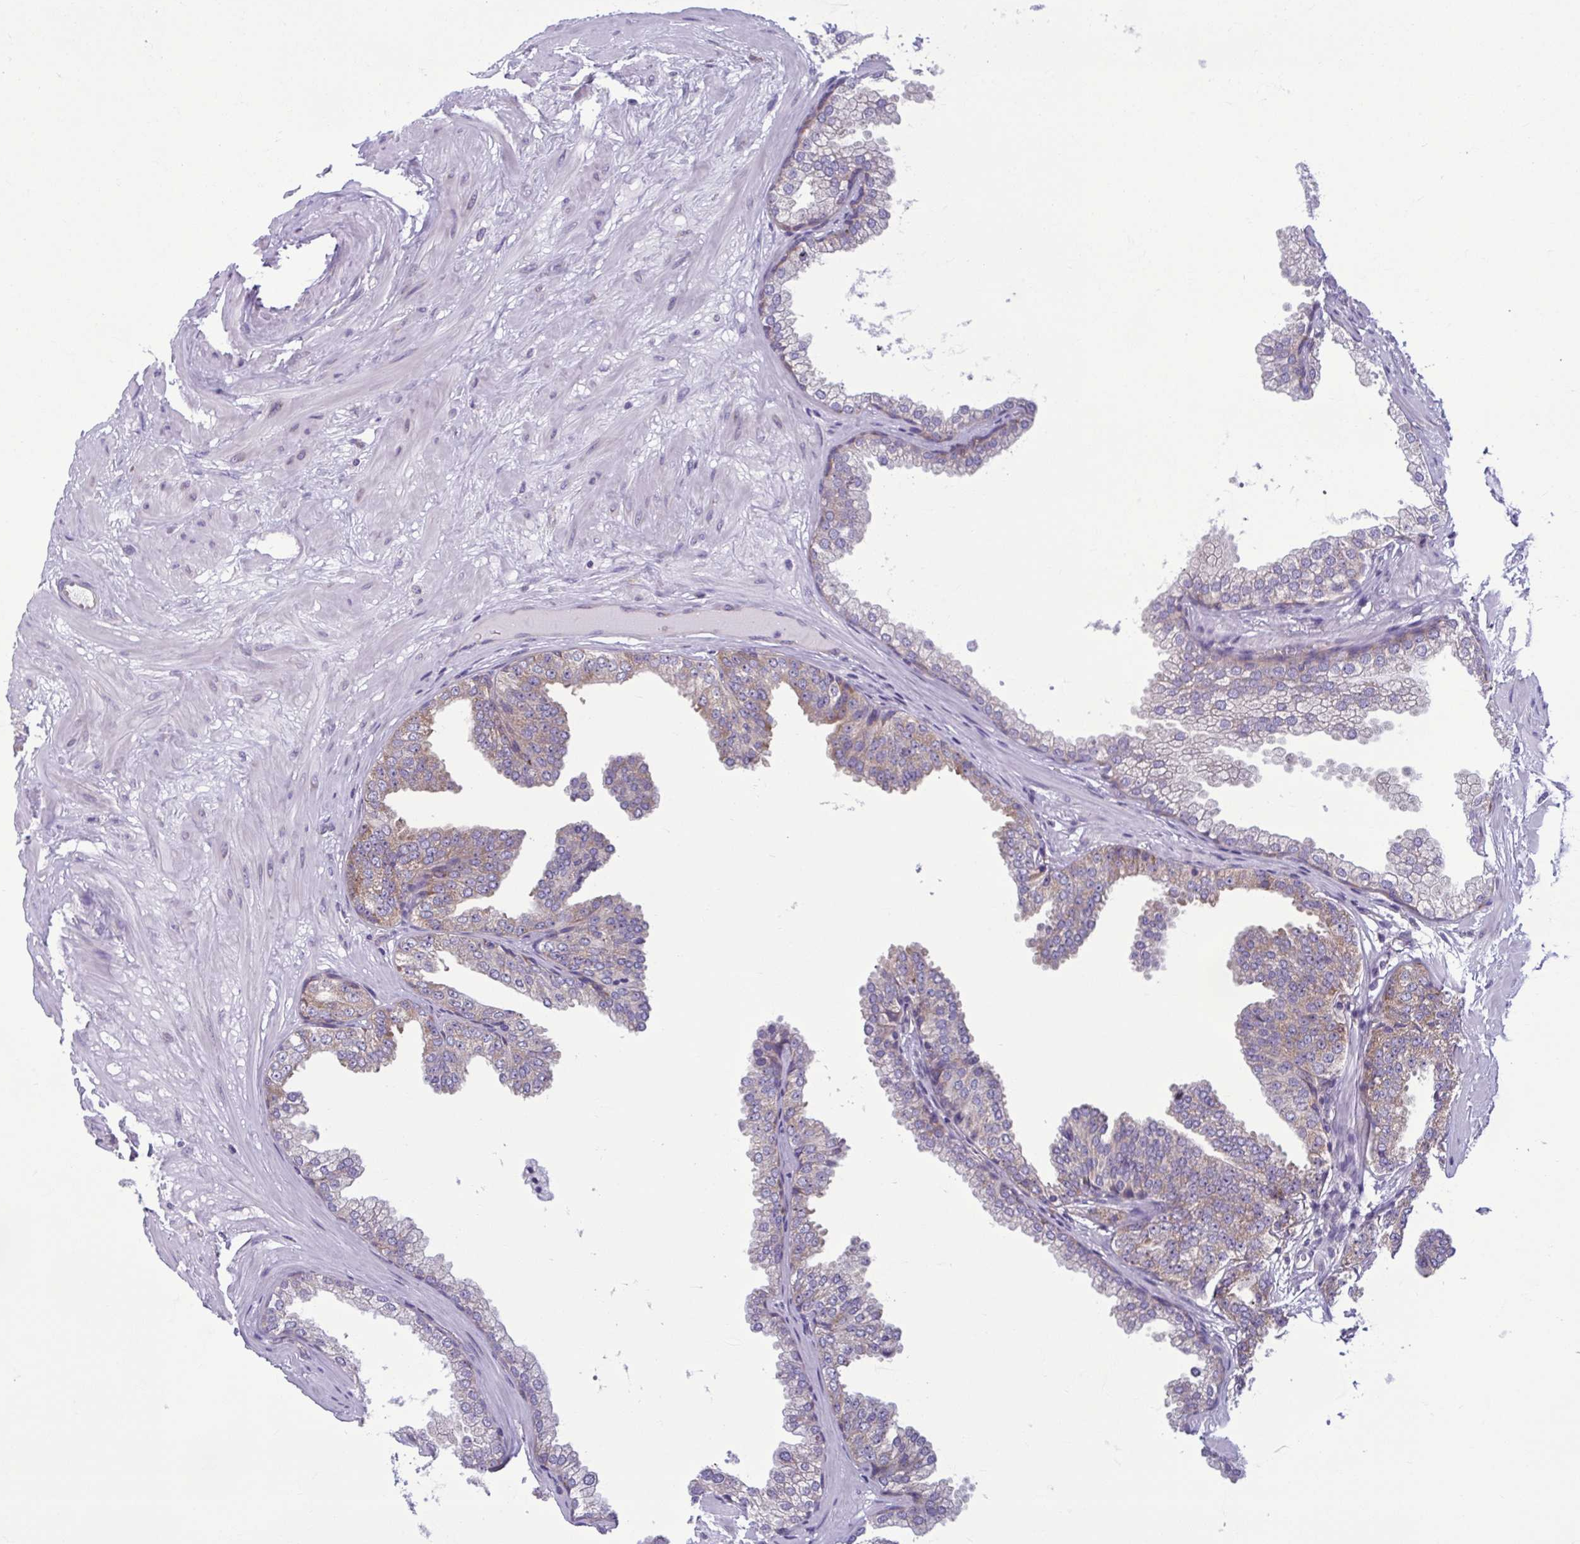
{"staining": {"intensity": "moderate", "quantity": "<25%", "location": "cytoplasmic/membranous"}, "tissue": "prostate", "cell_type": "Glandular cells", "image_type": "normal", "snomed": [{"axis": "morphology", "description": "Normal tissue, NOS"}, {"axis": "topography", "description": "Prostate"}], "caption": "DAB (3,3'-diaminobenzidine) immunohistochemical staining of normal prostate exhibits moderate cytoplasmic/membranous protein expression in approximately <25% of glandular cells. The protein is shown in brown color, while the nuclei are stained blue.", "gene": "RPS16", "patient": {"sex": "male", "age": 37}}